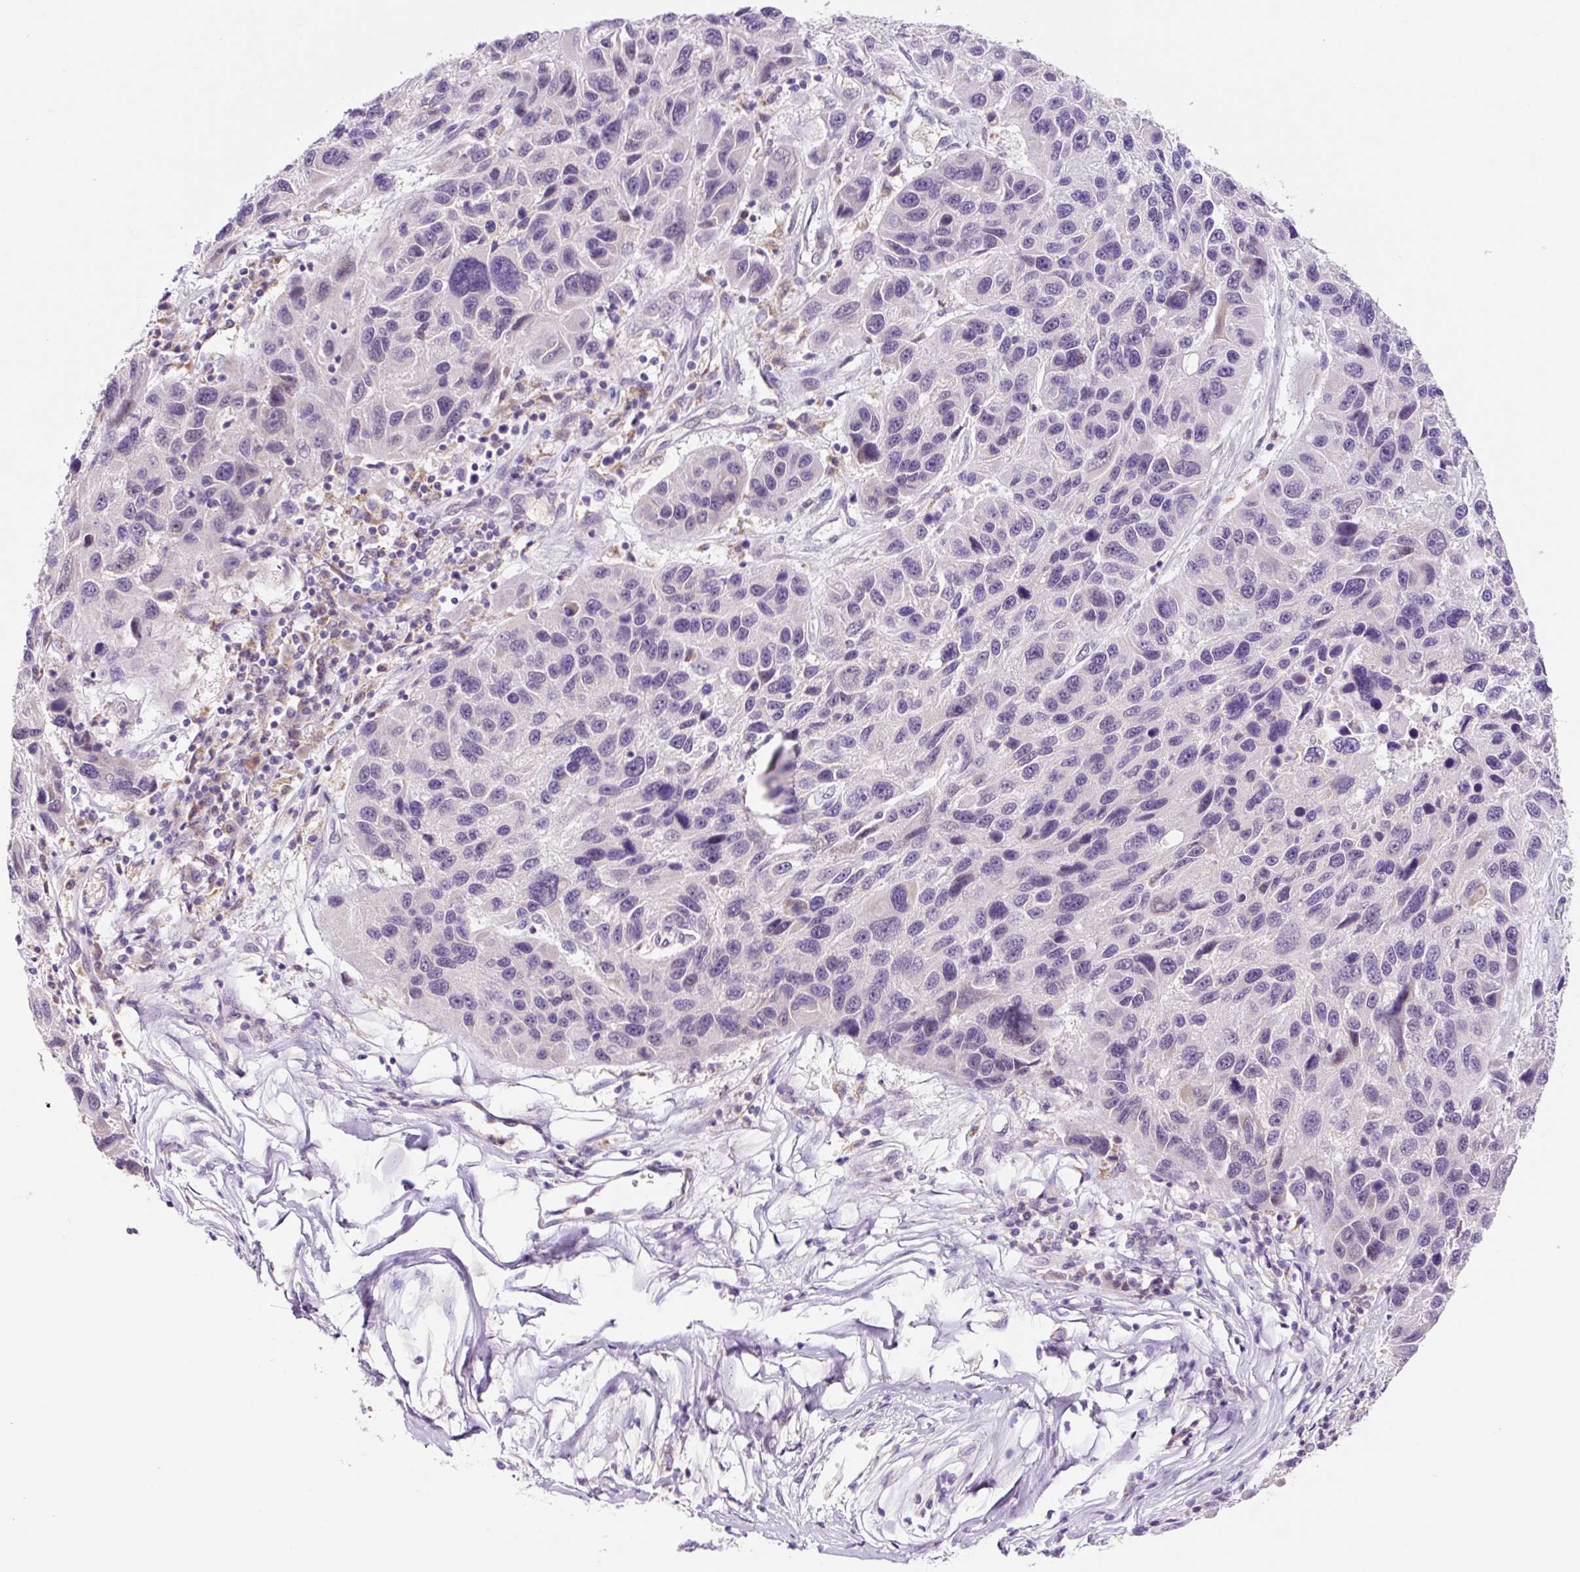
{"staining": {"intensity": "negative", "quantity": "none", "location": "none"}, "tissue": "melanoma", "cell_type": "Tumor cells", "image_type": "cancer", "snomed": [{"axis": "morphology", "description": "Malignant melanoma, NOS"}, {"axis": "topography", "description": "Skin"}], "caption": "Melanoma stained for a protein using IHC displays no expression tumor cells.", "gene": "PCK2", "patient": {"sex": "male", "age": 53}}